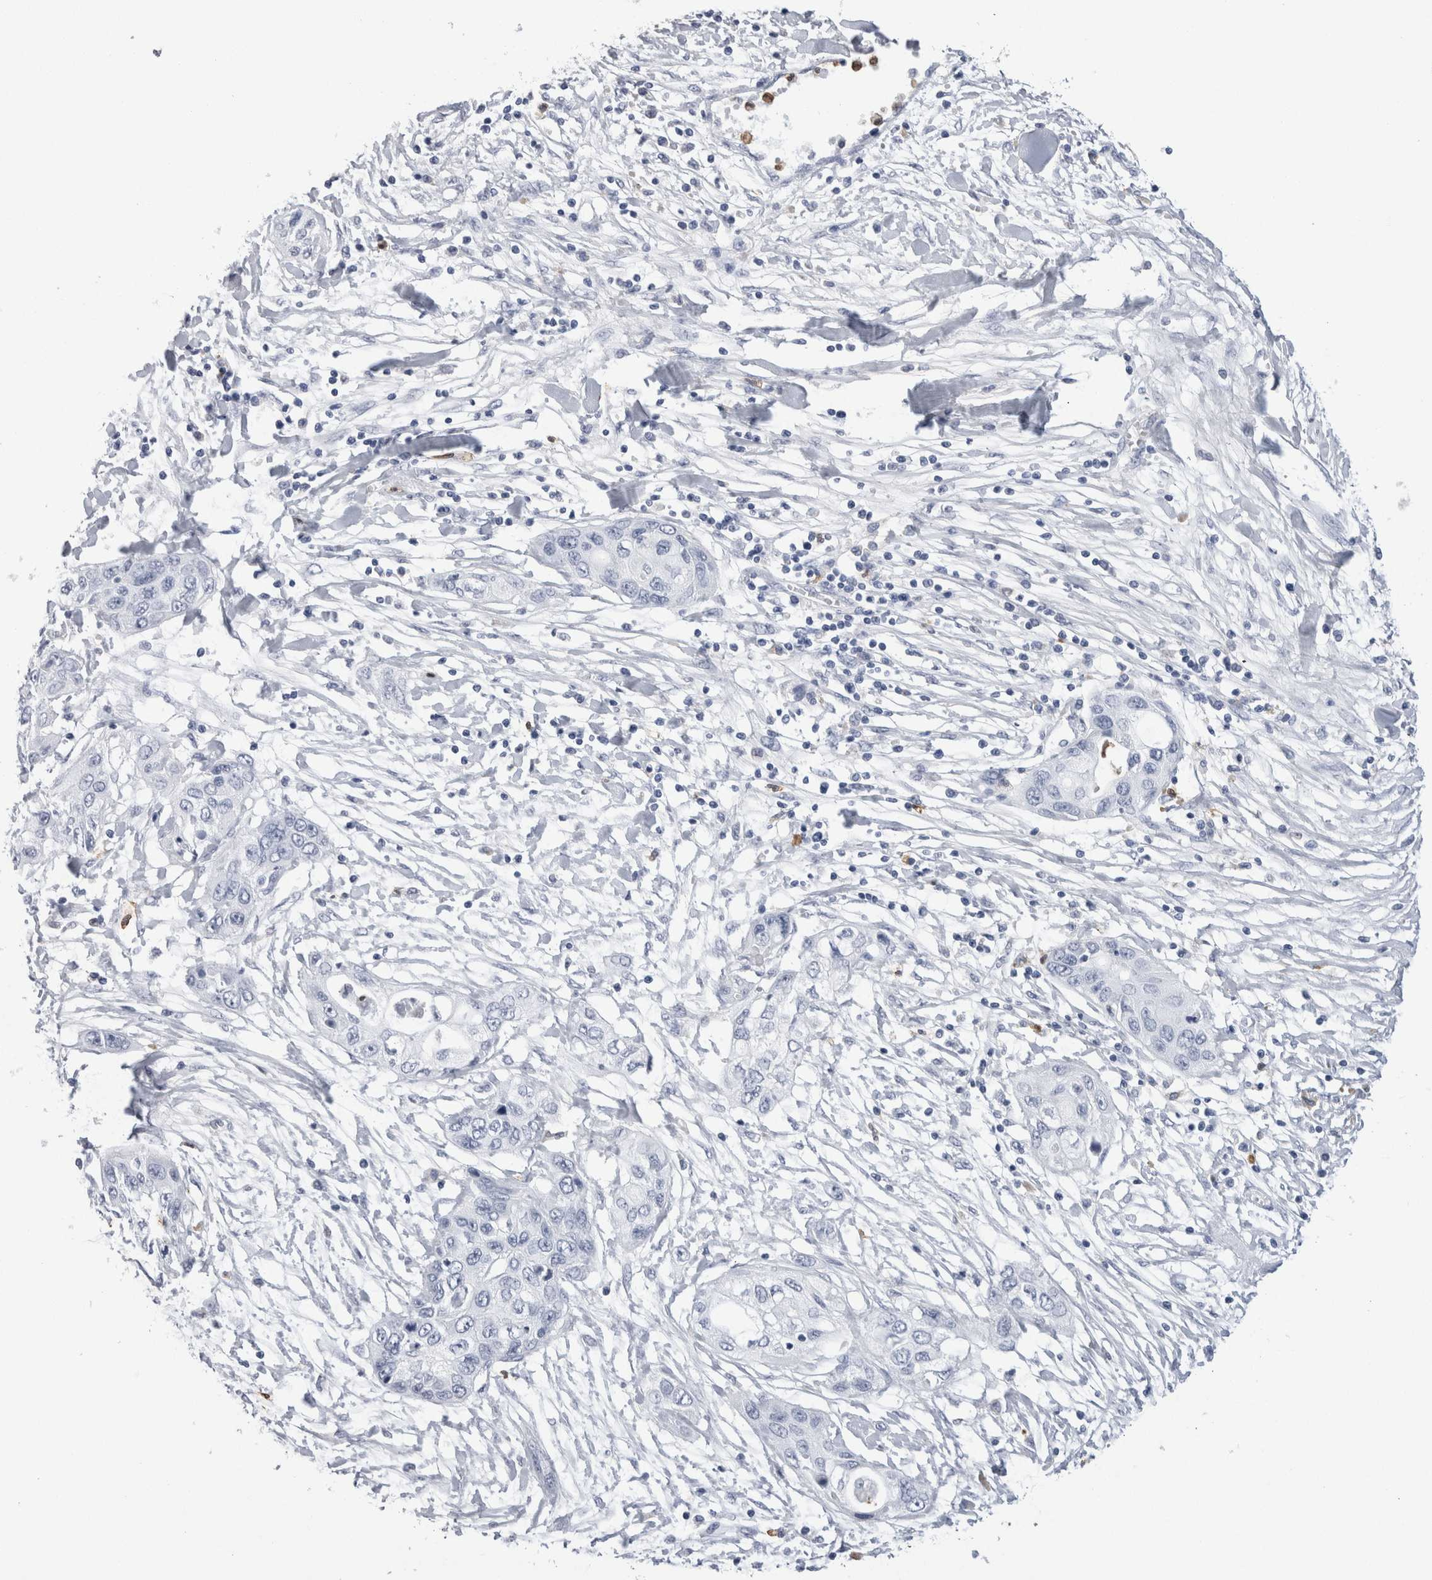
{"staining": {"intensity": "negative", "quantity": "none", "location": "none"}, "tissue": "pancreatic cancer", "cell_type": "Tumor cells", "image_type": "cancer", "snomed": [{"axis": "morphology", "description": "Adenocarcinoma, NOS"}, {"axis": "topography", "description": "Pancreas"}], "caption": "An IHC histopathology image of adenocarcinoma (pancreatic) is shown. There is no staining in tumor cells of adenocarcinoma (pancreatic).", "gene": "S100A12", "patient": {"sex": "female", "age": 70}}